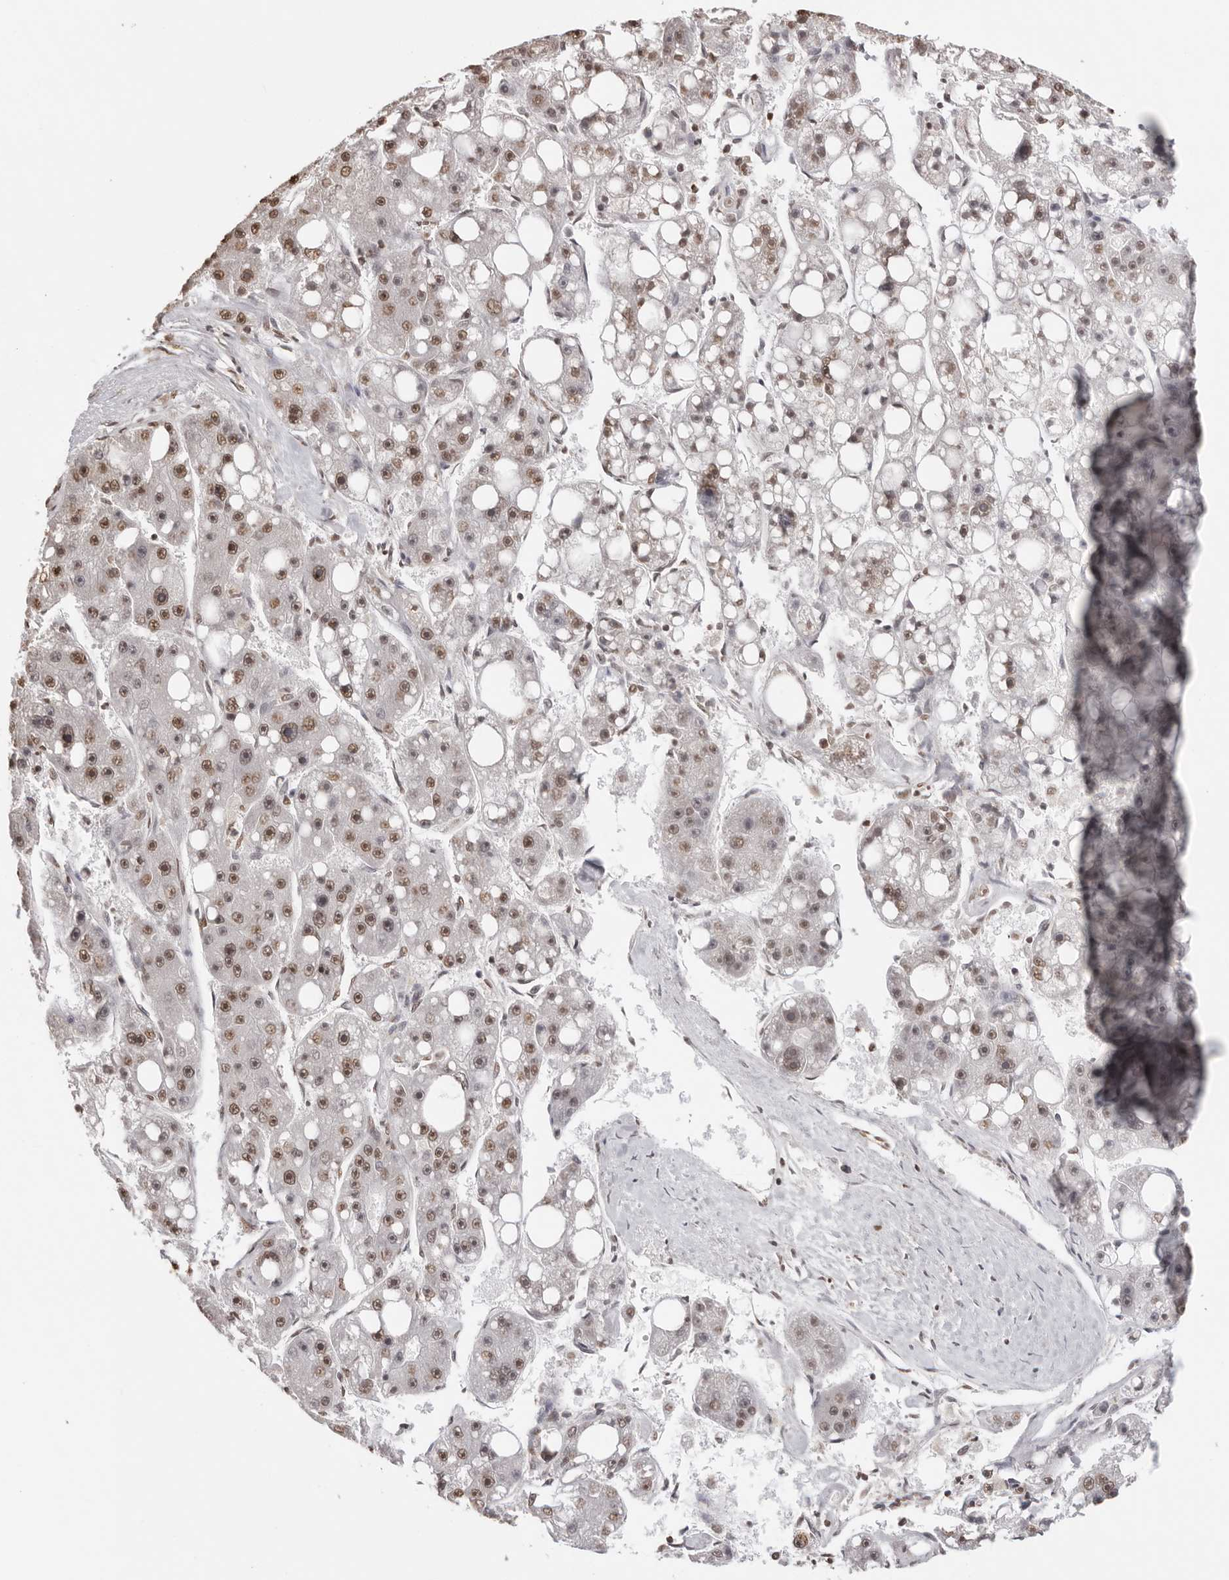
{"staining": {"intensity": "moderate", "quantity": ">75%", "location": "nuclear"}, "tissue": "liver cancer", "cell_type": "Tumor cells", "image_type": "cancer", "snomed": [{"axis": "morphology", "description": "Carcinoma, Hepatocellular, NOS"}, {"axis": "topography", "description": "Liver"}], "caption": "Hepatocellular carcinoma (liver) stained with a protein marker displays moderate staining in tumor cells.", "gene": "OLIG3", "patient": {"sex": "female", "age": 61}}